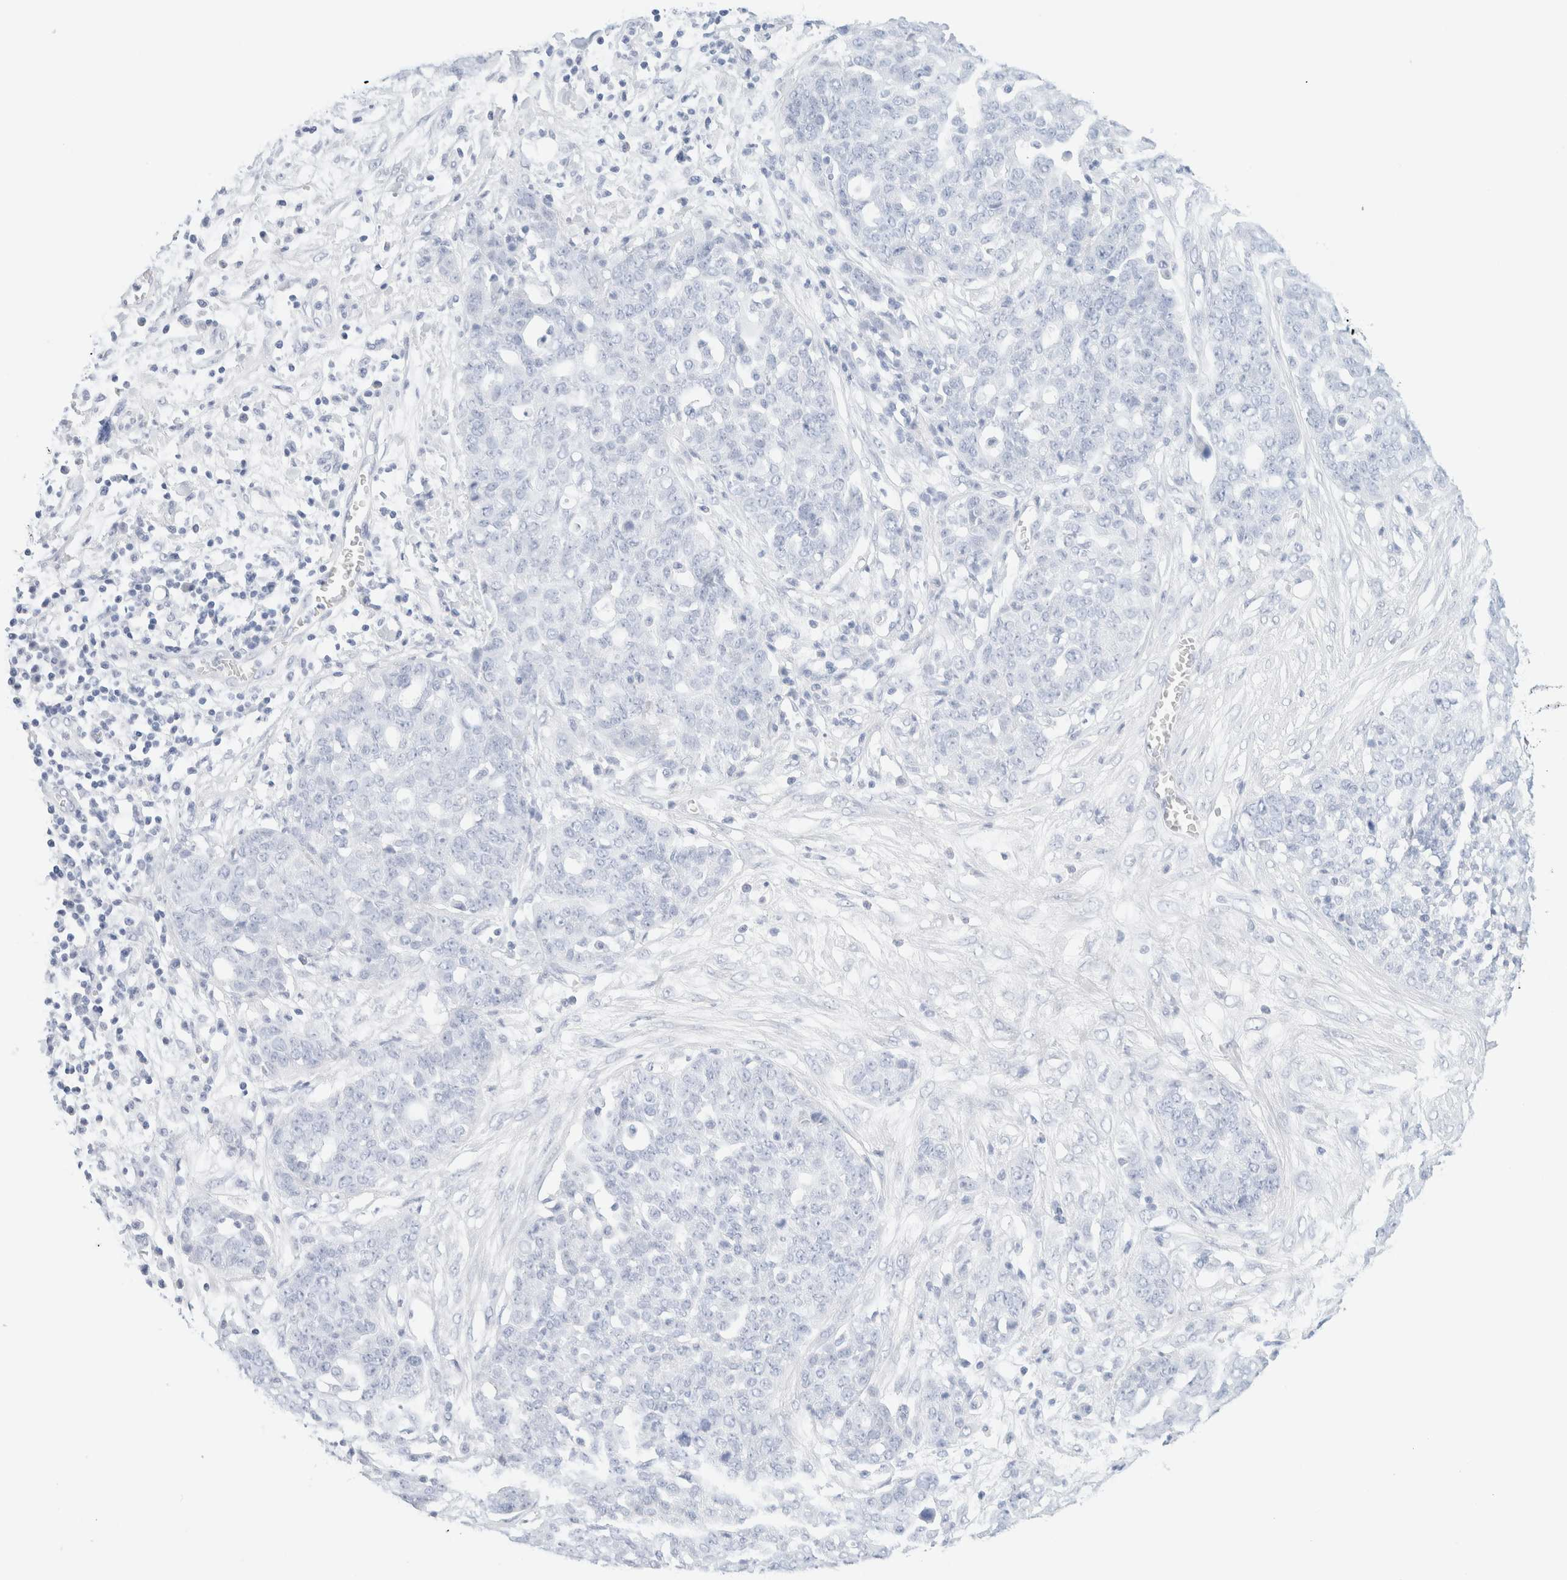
{"staining": {"intensity": "negative", "quantity": "none", "location": "none"}, "tissue": "ovarian cancer", "cell_type": "Tumor cells", "image_type": "cancer", "snomed": [{"axis": "morphology", "description": "Cystadenocarcinoma, serous, NOS"}, {"axis": "topography", "description": "Soft tissue"}, {"axis": "topography", "description": "Ovary"}], "caption": "Ovarian serous cystadenocarcinoma was stained to show a protein in brown. There is no significant expression in tumor cells.", "gene": "DPYS", "patient": {"sex": "female", "age": 57}}